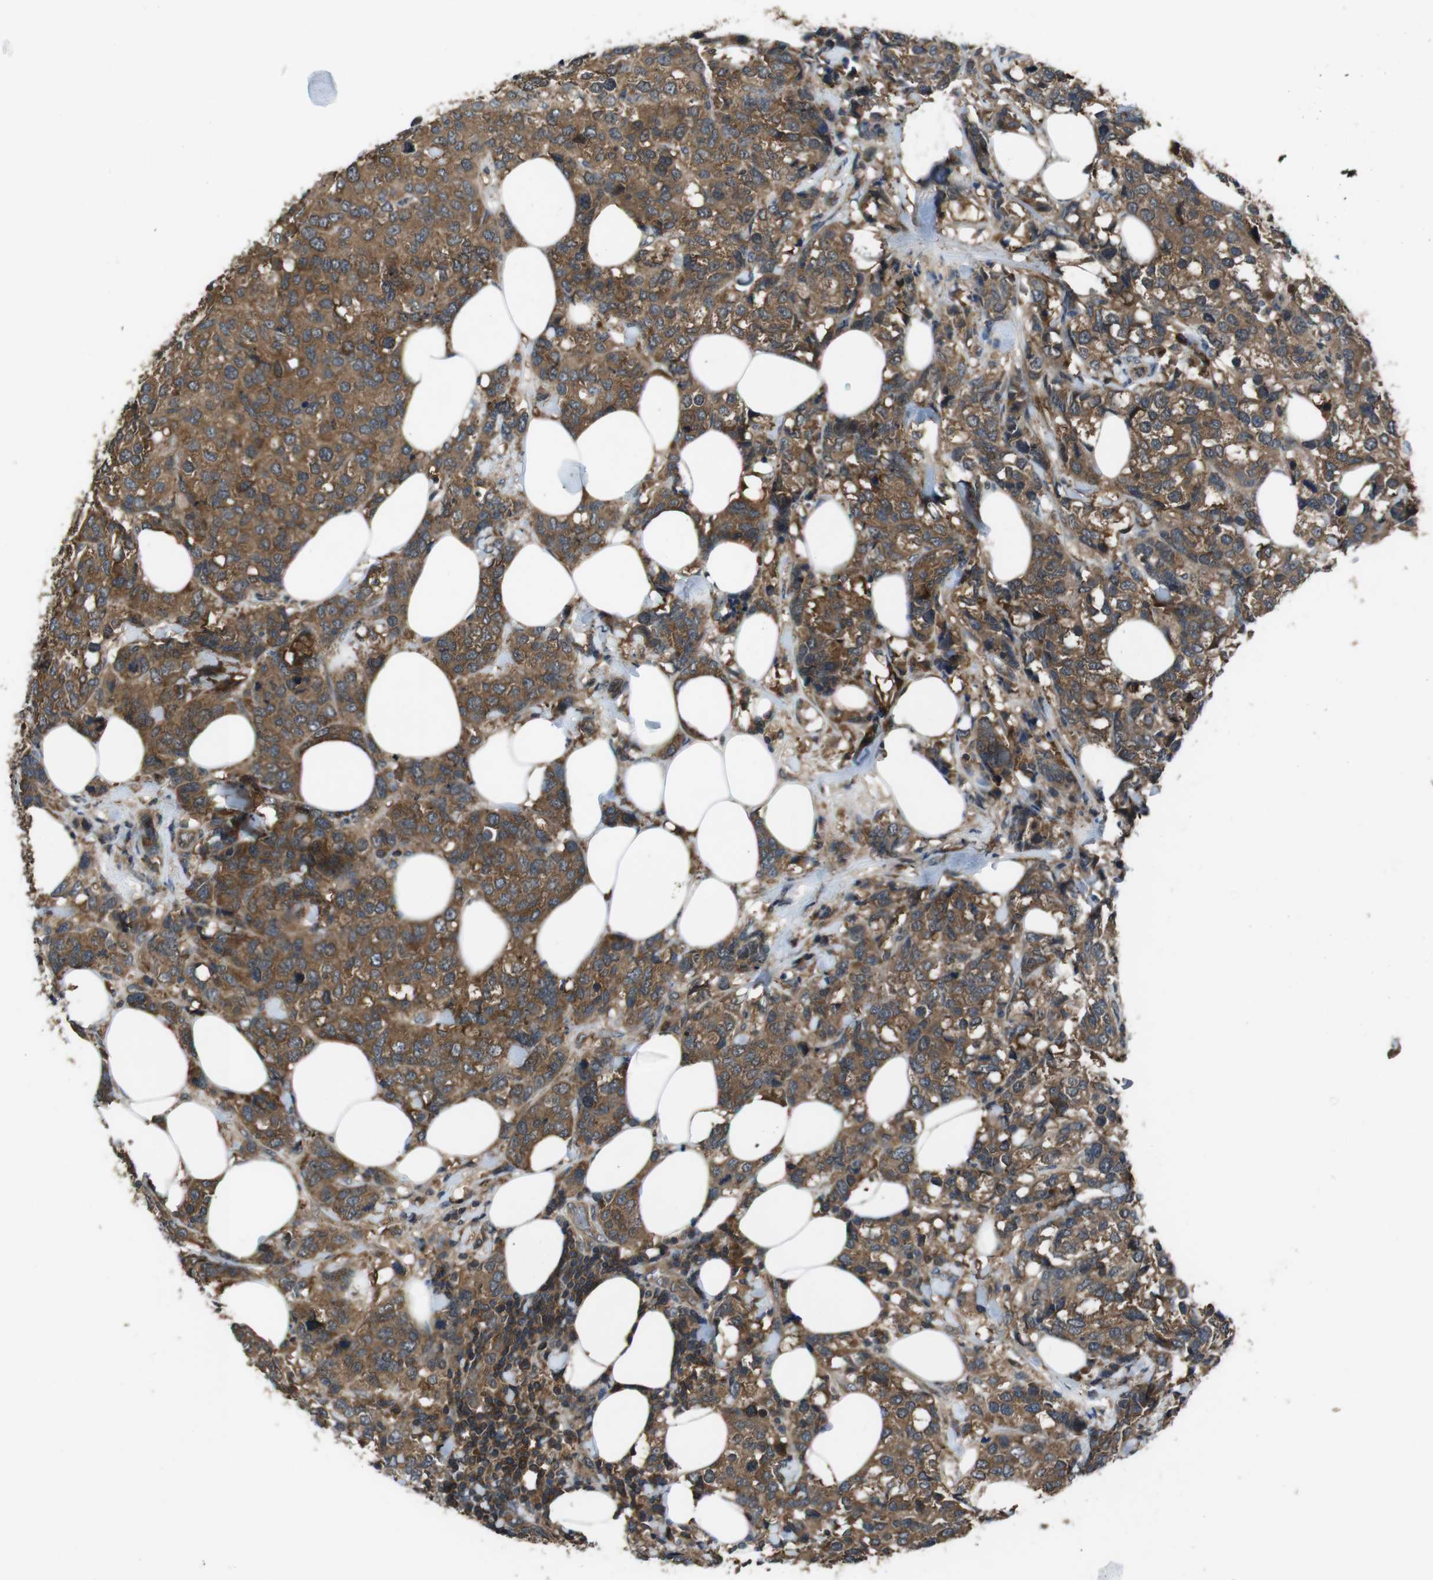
{"staining": {"intensity": "moderate", "quantity": ">75%", "location": "cytoplasmic/membranous"}, "tissue": "breast cancer", "cell_type": "Tumor cells", "image_type": "cancer", "snomed": [{"axis": "morphology", "description": "Lobular carcinoma"}, {"axis": "topography", "description": "Breast"}], "caption": "Approximately >75% of tumor cells in lobular carcinoma (breast) exhibit moderate cytoplasmic/membranous protein positivity as visualized by brown immunohistochemical staining.", "gene": "SLC22A23", "patient": {"sex": "female", "age": 59}}